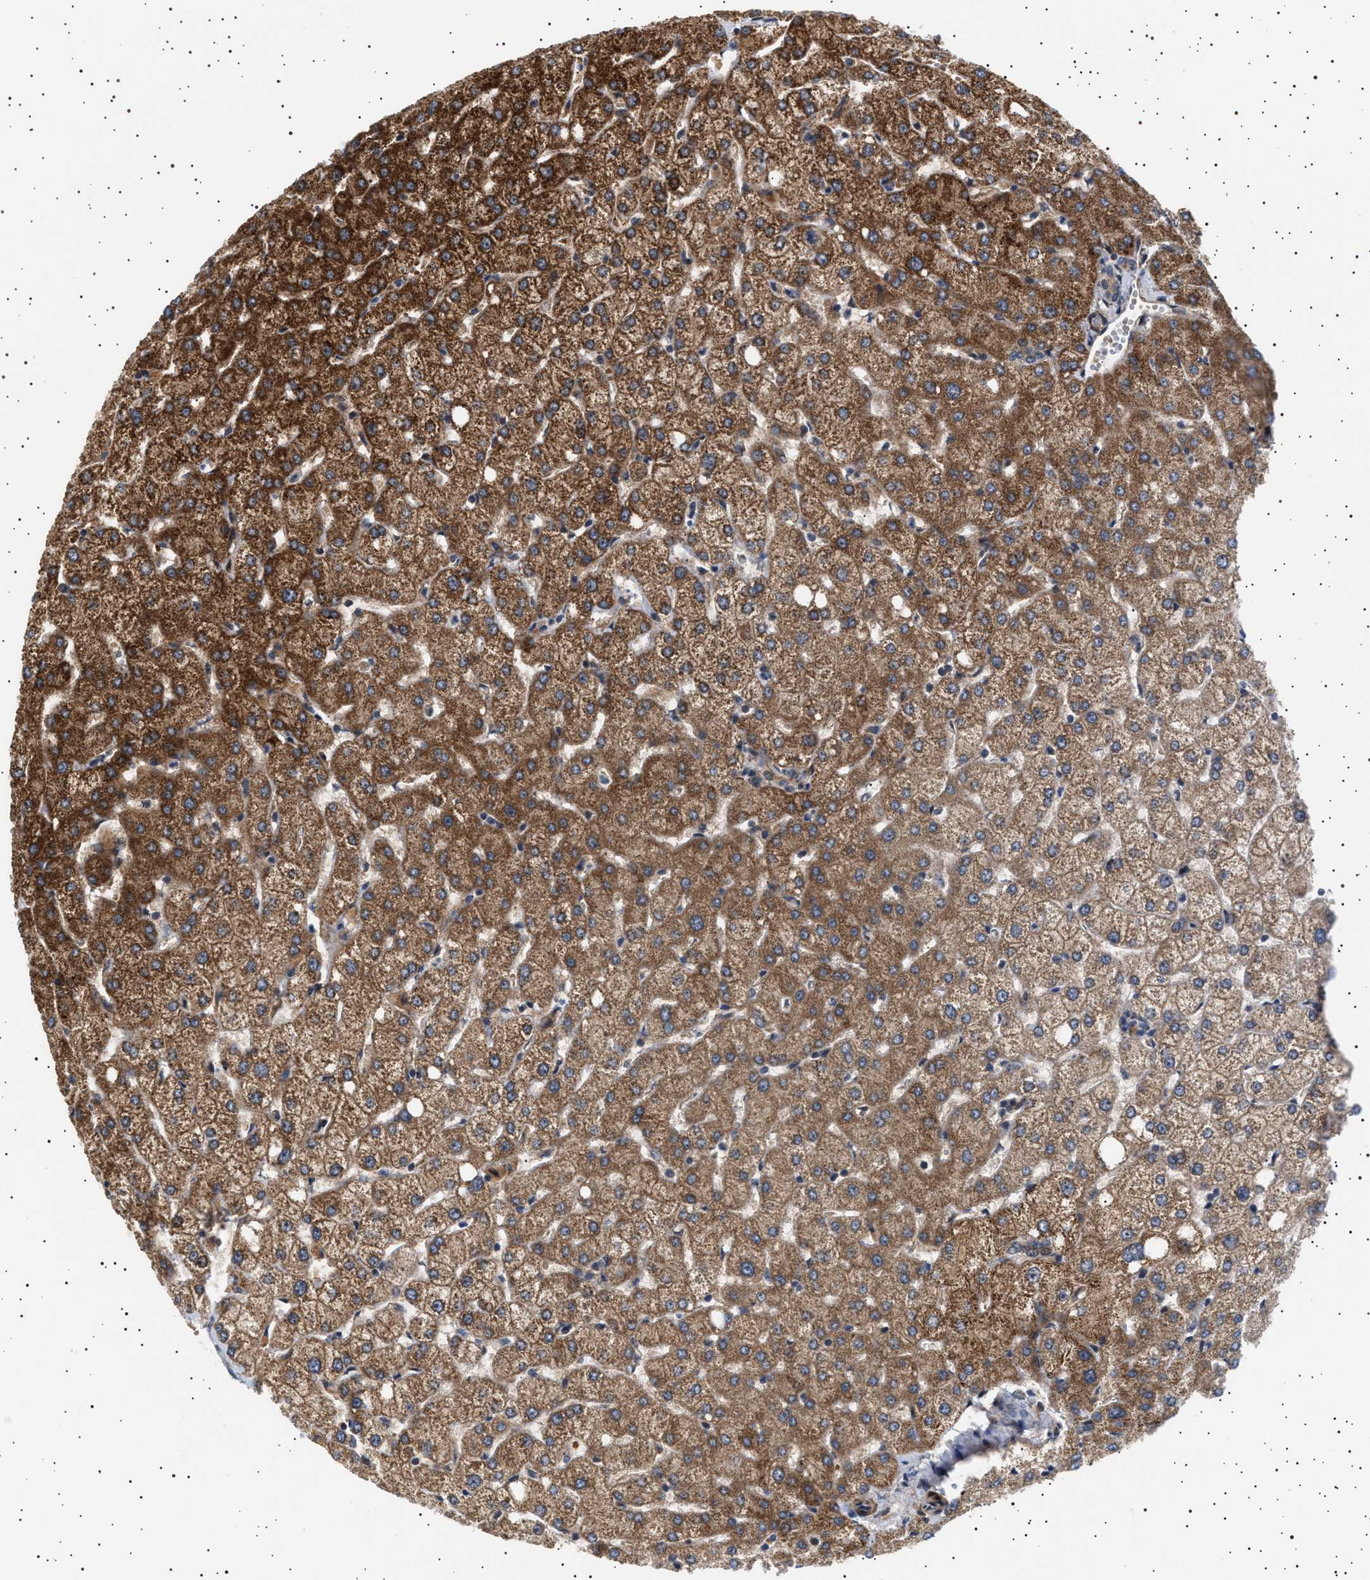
{"staining": {"intensity": "weak", "quantity": "25%-75%", "location": "cytoplasmic/membranous"}, "tissue": "liver", "cell_type": "Cholangiocytes", "image_type": "normal", "snomed": [{"axis": "morphology", "description": "Normal tissue, NOS"}, {"axis": "topography", "description": "Liver"}], "caption": "Unremarkable liver was stained to show a protein in brown. There is low levels of weak cytoplasmic/membranous positivity in about 25%-75% of cholangiocytes. The staining was performed using DAB, with brown indicating positive protein expression. Nuclei are stained blue with hematoxylin.", "gene": "BAG3", "patient": {"sex": "female", "age": 54}}